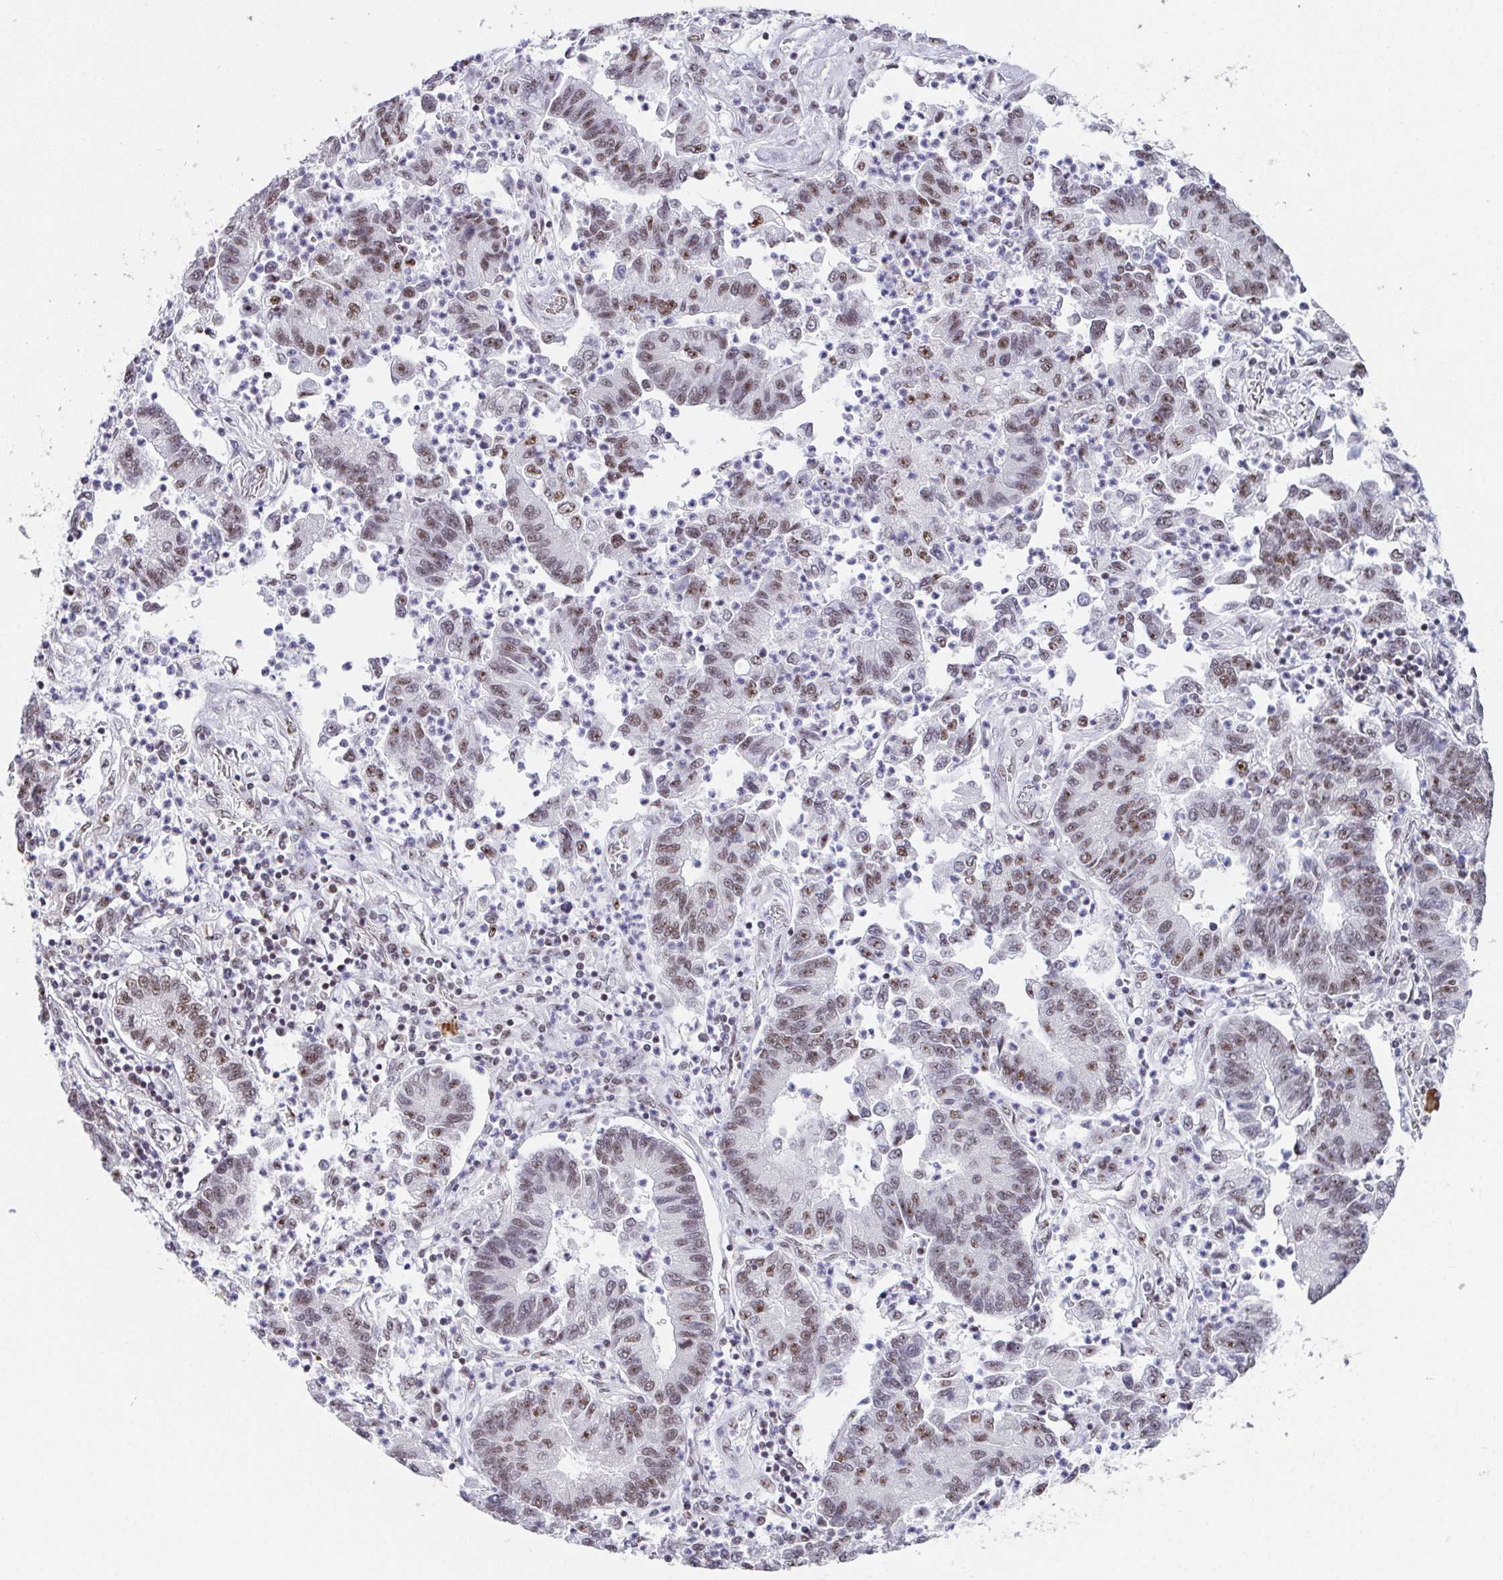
{"staining": {"intensity": "moderate", "quantity": ">75%", "location": "nuclear"}, "tissue": "lung cancer", "cell_type": "Tumor cells", "image_type": "cancer", "snomed": [{"axis": "morphology", "description": "Adenocarcinoma, NOS"}, {"axis": "topography", "description": "Lung"}], "caption": "Approximately >75% of tumor cells in lung adenocarcinoma demonstrate moderate nuclear protein positivity as visualized by brown immunohistochemical staining.", "gene": "ZNF800", "patient": {"sex": "female", "age": 57}}